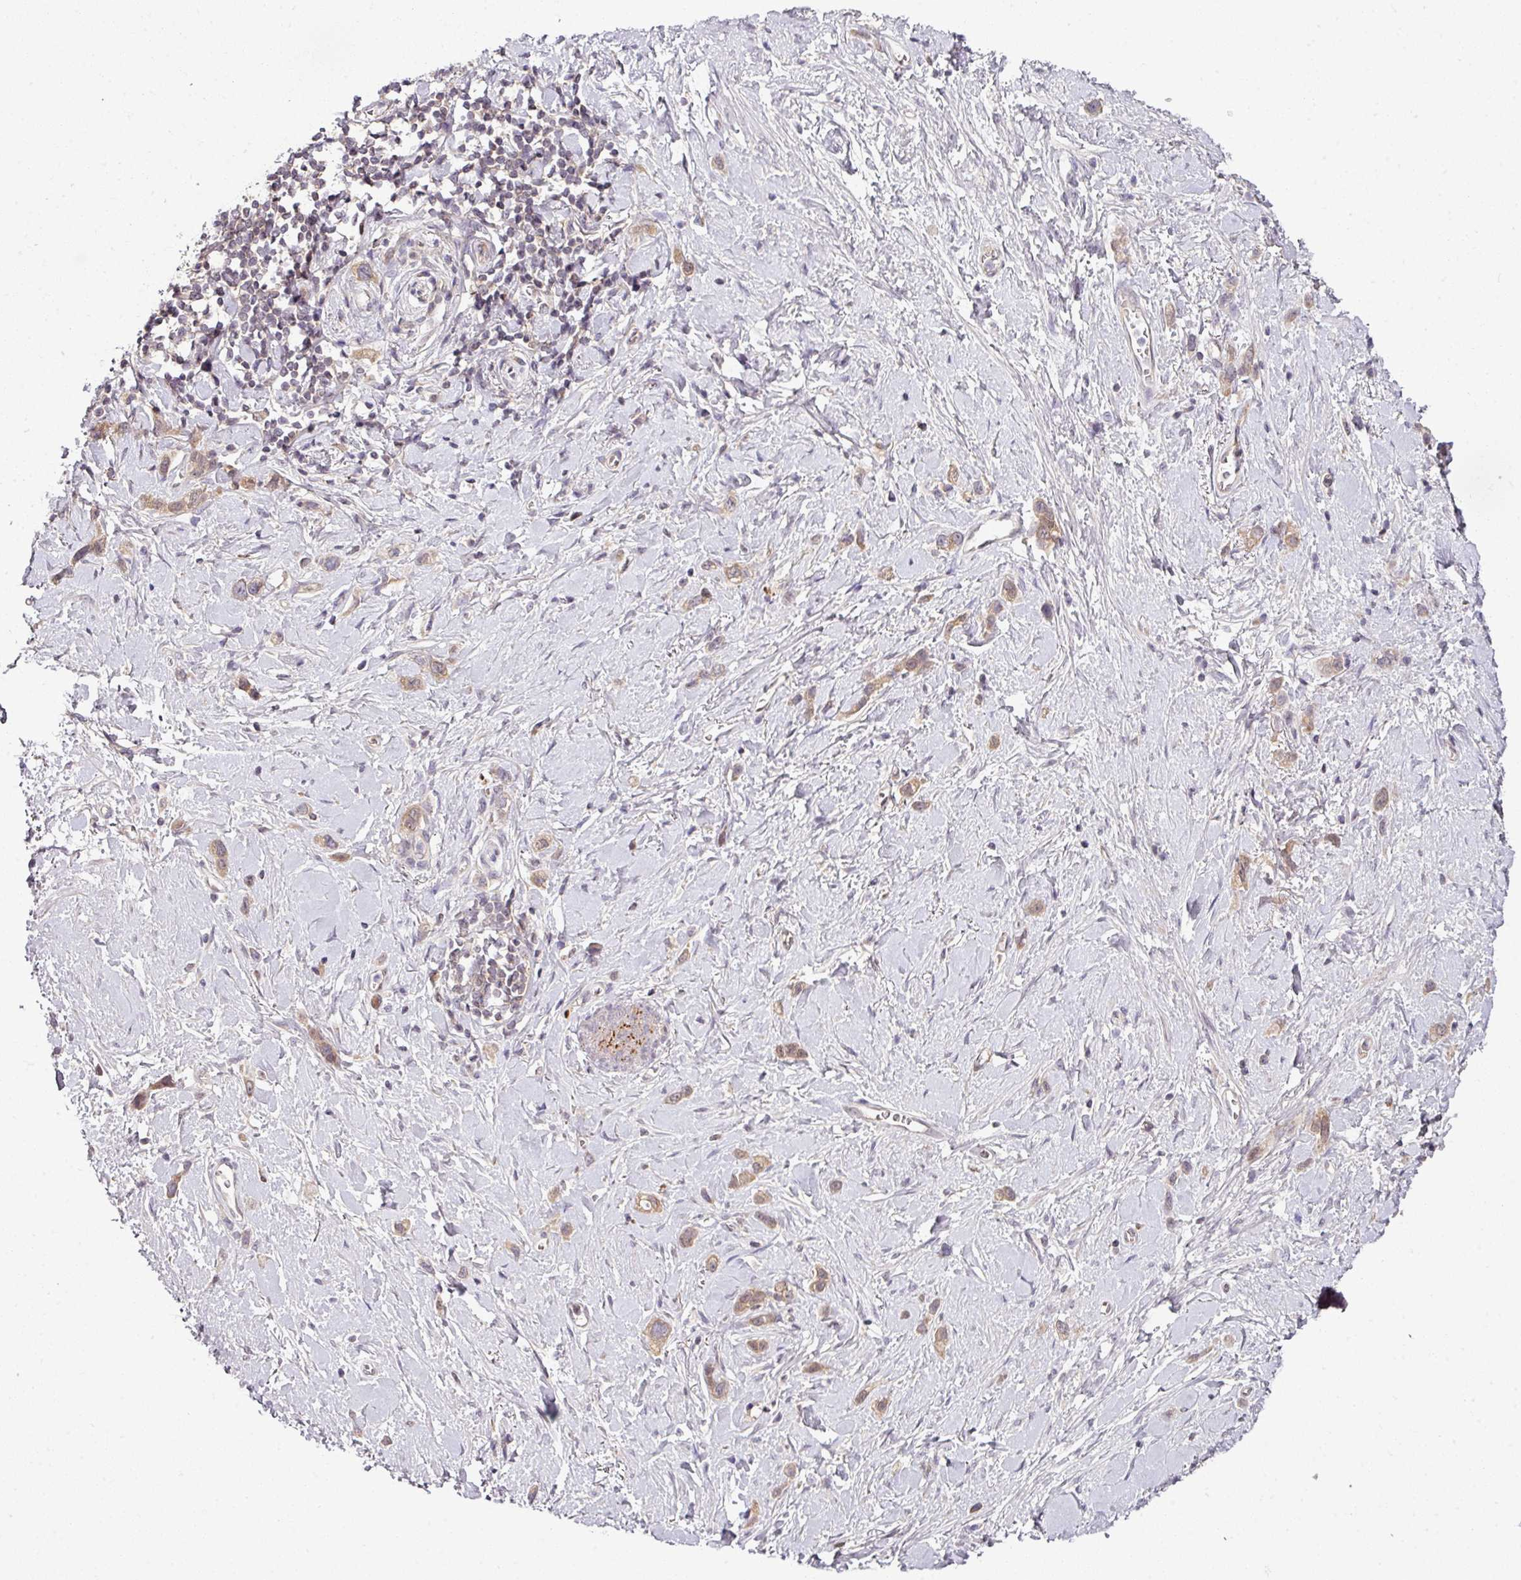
{"staining": {"intensity": "weak", "quantity": ">75%", "location": "cytoplasmic/membranous"}, "tissue": "stomach cancer", "cell_type": "Tumor cells", "image_type": "cancer", "snomed": [{"axis": "morphology", "description": "Adenocarcinoma, NOS"}, {"axis": "topography", "description": "Stomach"}], "caption": "Stomach cancer (adenocarcinoma) tissue reveals weak cytoplasmic/membranous expression in approximately >75% of tumor cells, visualized by immunohistochemistry. (brown staining indicates protein expression, while blue staining denotes nuclei).", "gene": "DERPC", "patient": {"sex": "female", "age": 65}}